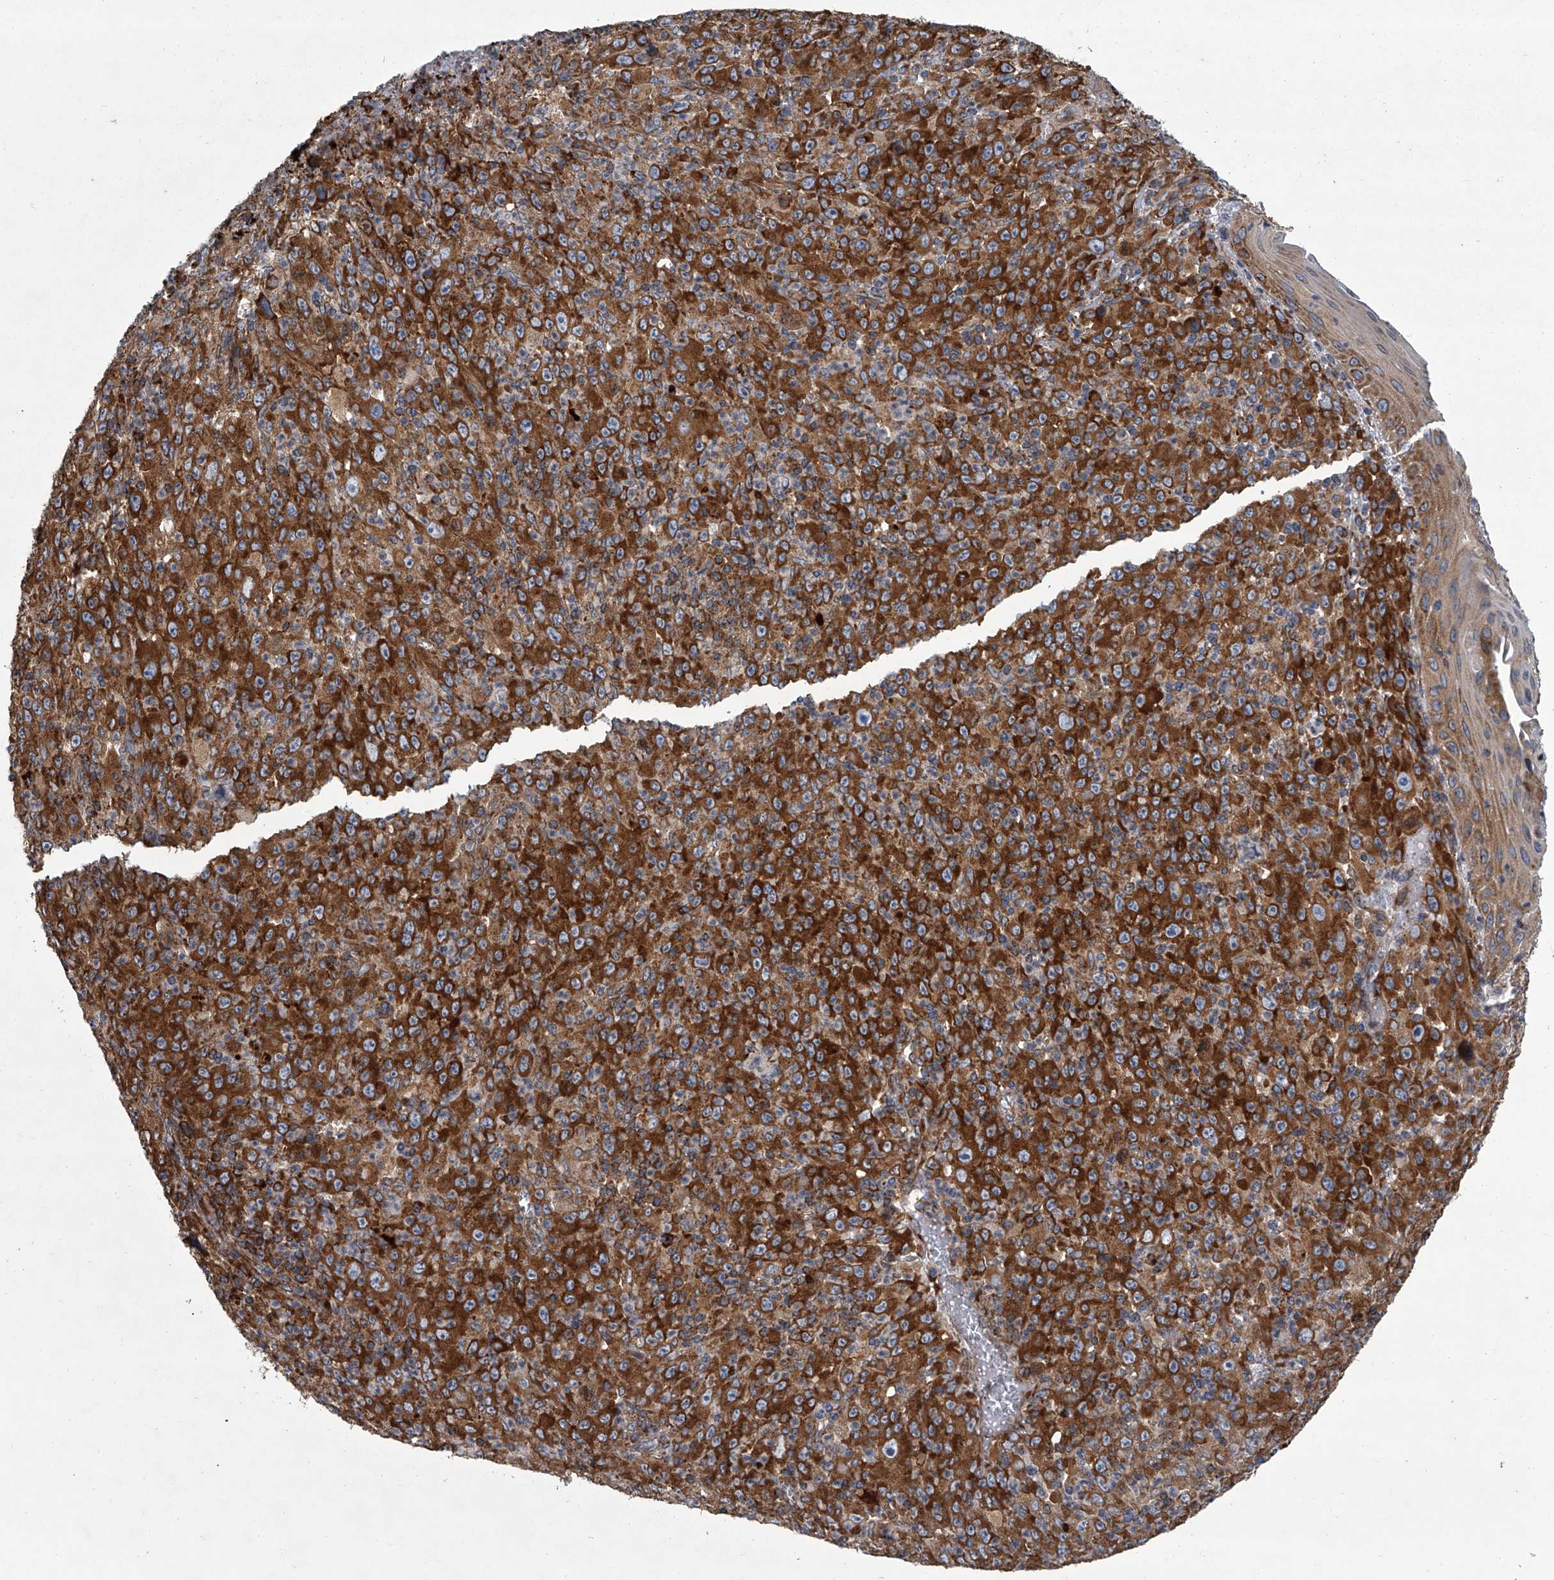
{"staining": {"intensity": "strong", "quantity": ">75%", "location": "cytoplasmic/membranous"}, "tissue": "melanoma", "cell_type": "Tumor cells", "image_type": "cancer", "snomed": [{"axis": "morphology", "description": "Malignant melanoma, Metastatic site"}, {"axis": "topography", "description": "Skin"}], "caption": "Brown immunohistochemical staining in human malignant melanoma (metastatic site) reveals strong cytoplasmic/membranous expression in about >75% of tumor cells.", "gene": "ZC3H15", "patient": {"sex": "female", "age": 56}}